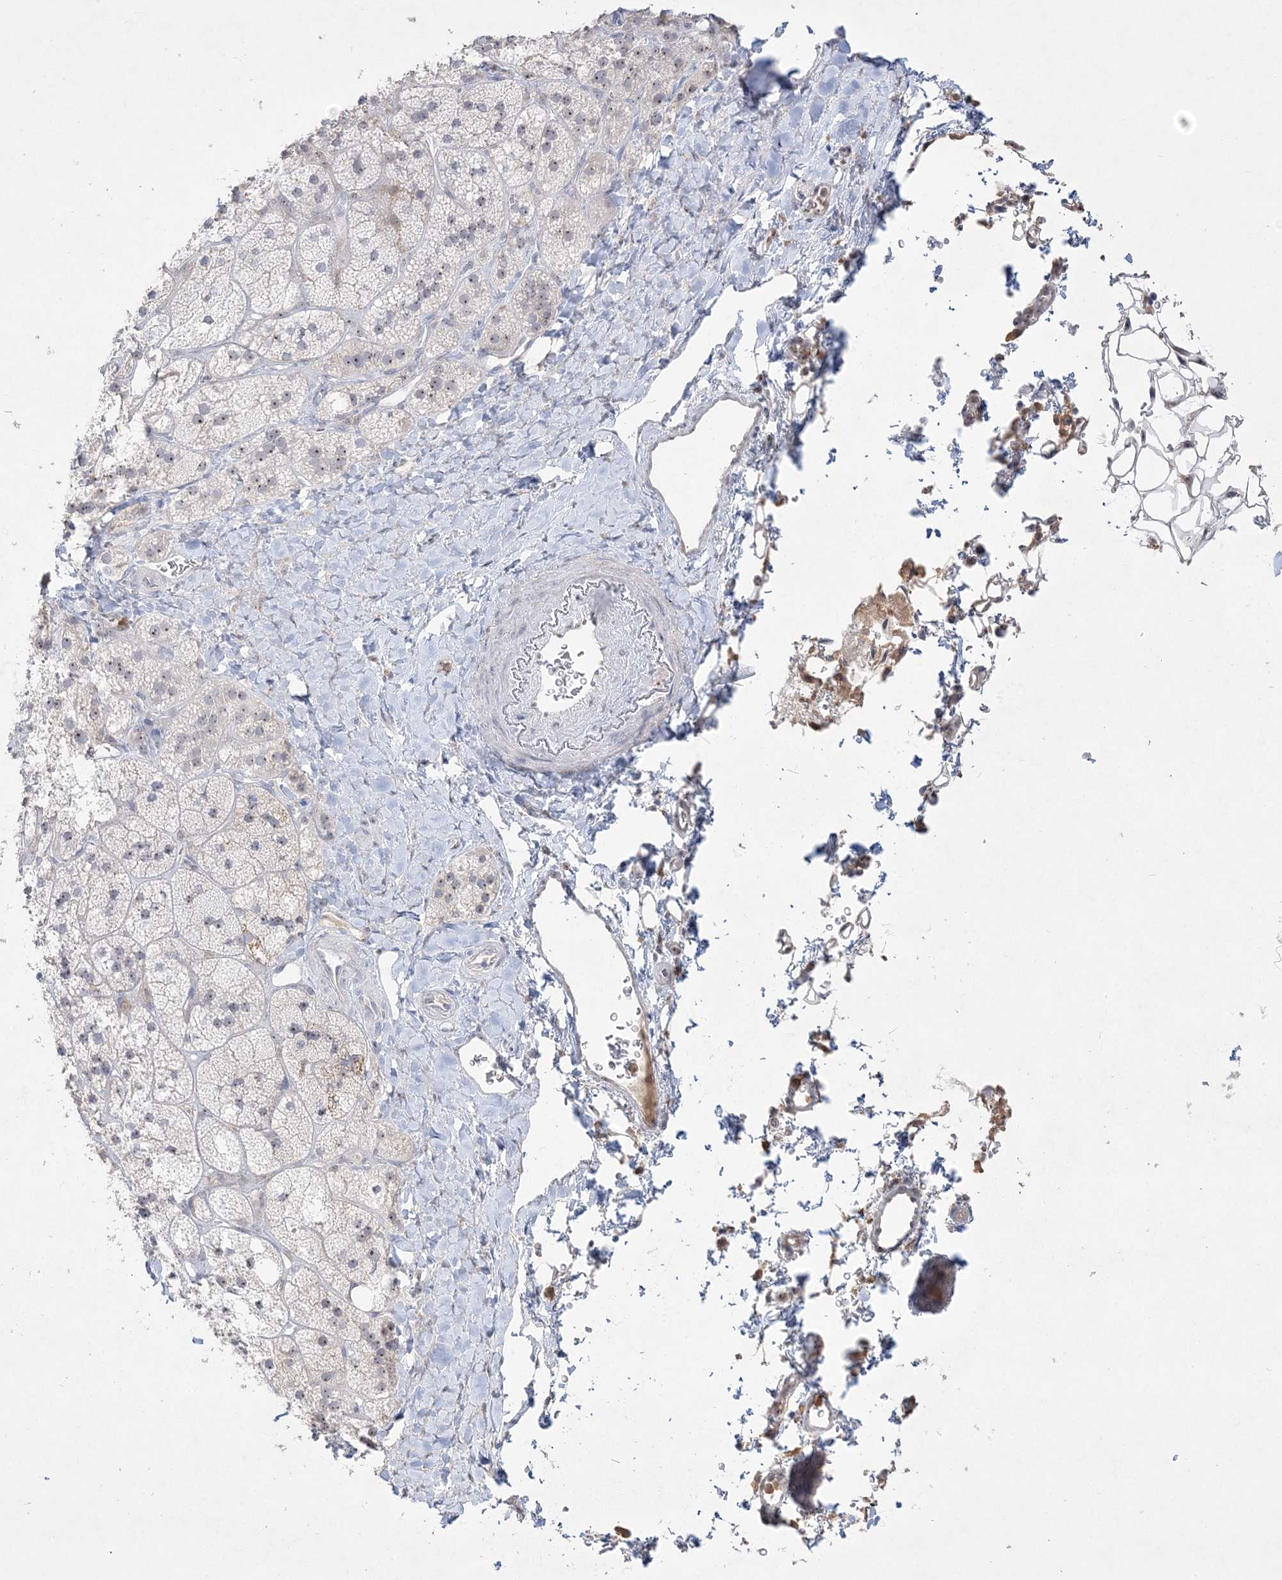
{"staining": {"intensity": "weak", "quantity": "25%-75%", "location": "nuclear"}, "tissue": "adrenal gland", "cell_type": "Glandular cells", "image_type": "normal", "snomed": [{"axis": "morphology", "description": "Normal tissue, NOS"}, {"axis": "topography", "description": "Adrenal gland"}], "caption": "Glandular cells exhibit low levels of weak nuclear positivity in approximately 25%-75% of cells in benign human adrenal gland. (brown staining indicates protein expression, while blue staining denotes nuclei).", "gene": "NOP16", "patient": {"sex": "male", "age": 61}}